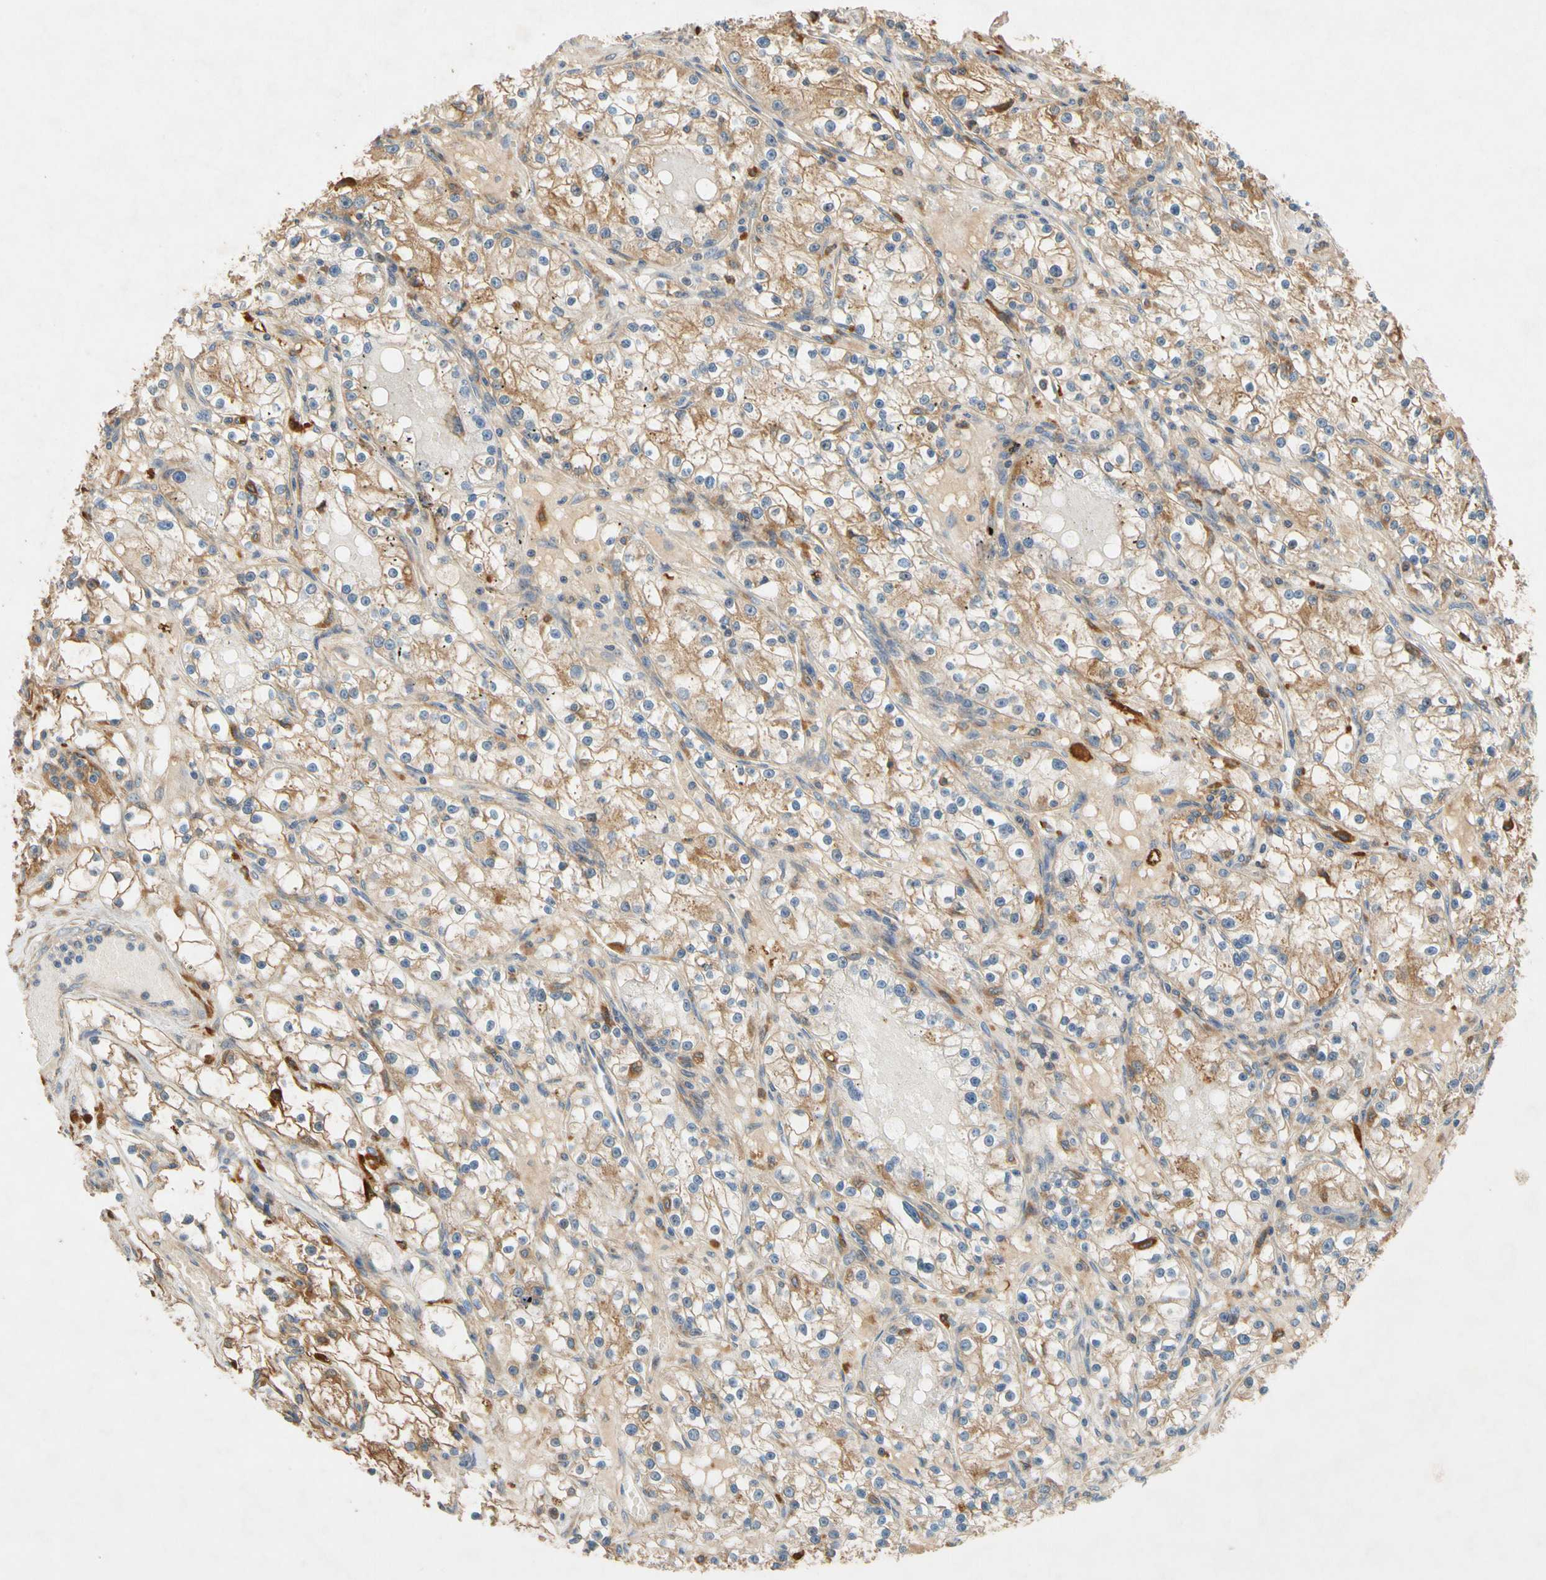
{"staining": {"intensity": "moderate", "quantity": "<25%", "location": "cytoplasmic/membranous"}, "tissue": "renal cancer", "cell_type": "Tumor cells", "image_type": "cancer", "snomed": [{"axis": "morphology", "description": "Adenocarcinoma, NOS"}, {"axis": "topography", "description": "Kidney"}], "caption": "DAB (3,3'-diaminobenzidine) immunohistochemical staining of human renal cancer displays moderate cytoplasmic/membranous protein staining in about <25% of tumor cells. The protein is shown in brown color, while the nuclei are stained blue.", "gene": "USP46", "patient": {"sex": "male", "age": 56}}